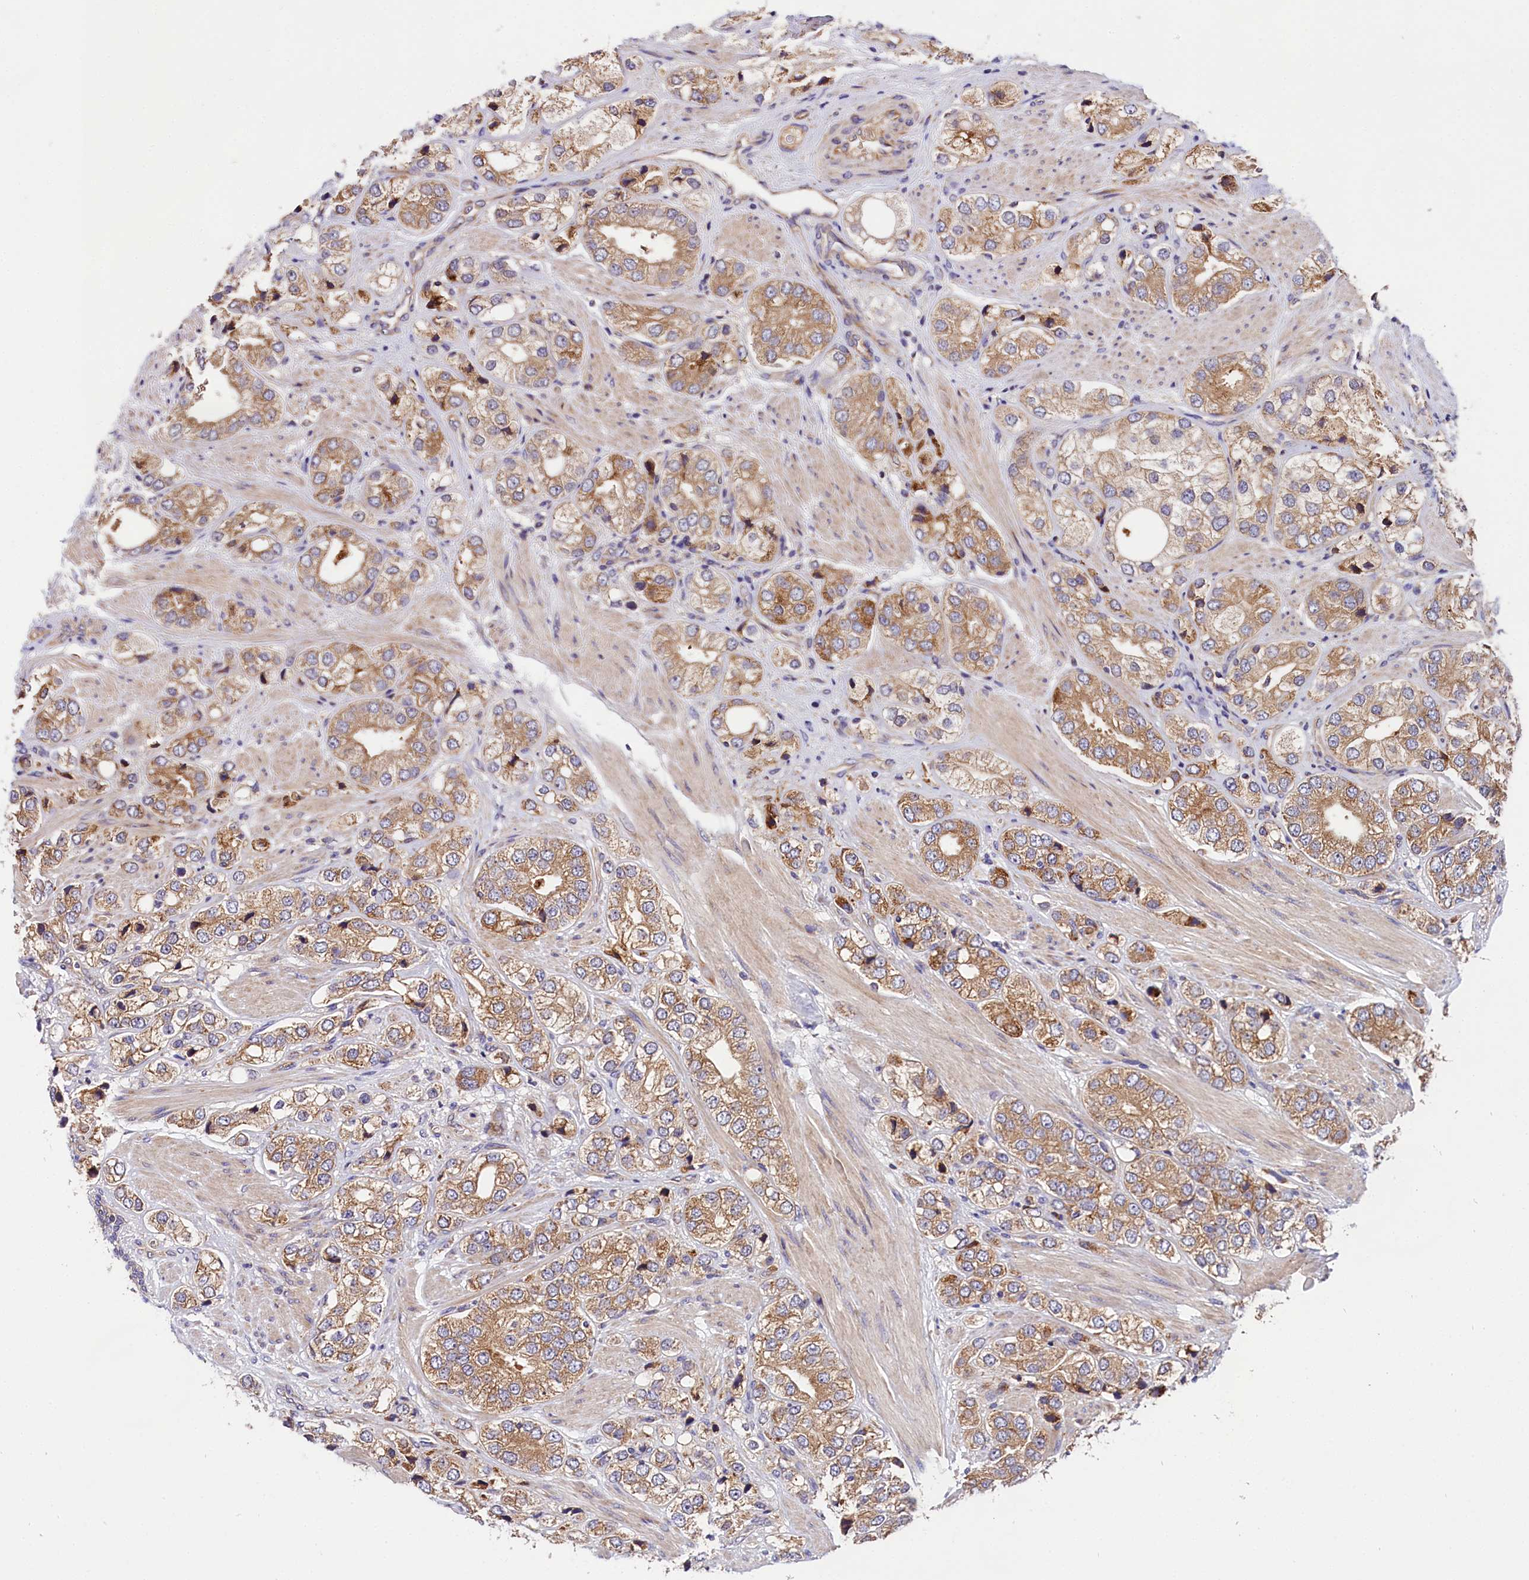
{"staining": {"intensity": "moderate", "quantity": ">75%", "location": "cytoplasmic/membranous"}, "tissue": "prostate cancer", "cell_type": "Tumor cells", "image_type": "cancer", "snomed": [{"axis": "morphology", "description": "Adenocarcinoma, High grade"}, {"axis": "topography", "description": "Prostate"}], "caption": "A high-resolution image shows IHC staining of prostate cancer (high-grade adenocarcinoma), which exhibits moderate cytoplasmic/membranous positivity in approximately >75% of tumor cells. Immunohistochemistry stains the protein of interest in brown and the nuclei are stained blue.", "gene": "SPG11", "patient": {"sex": "male", "age": 50}}